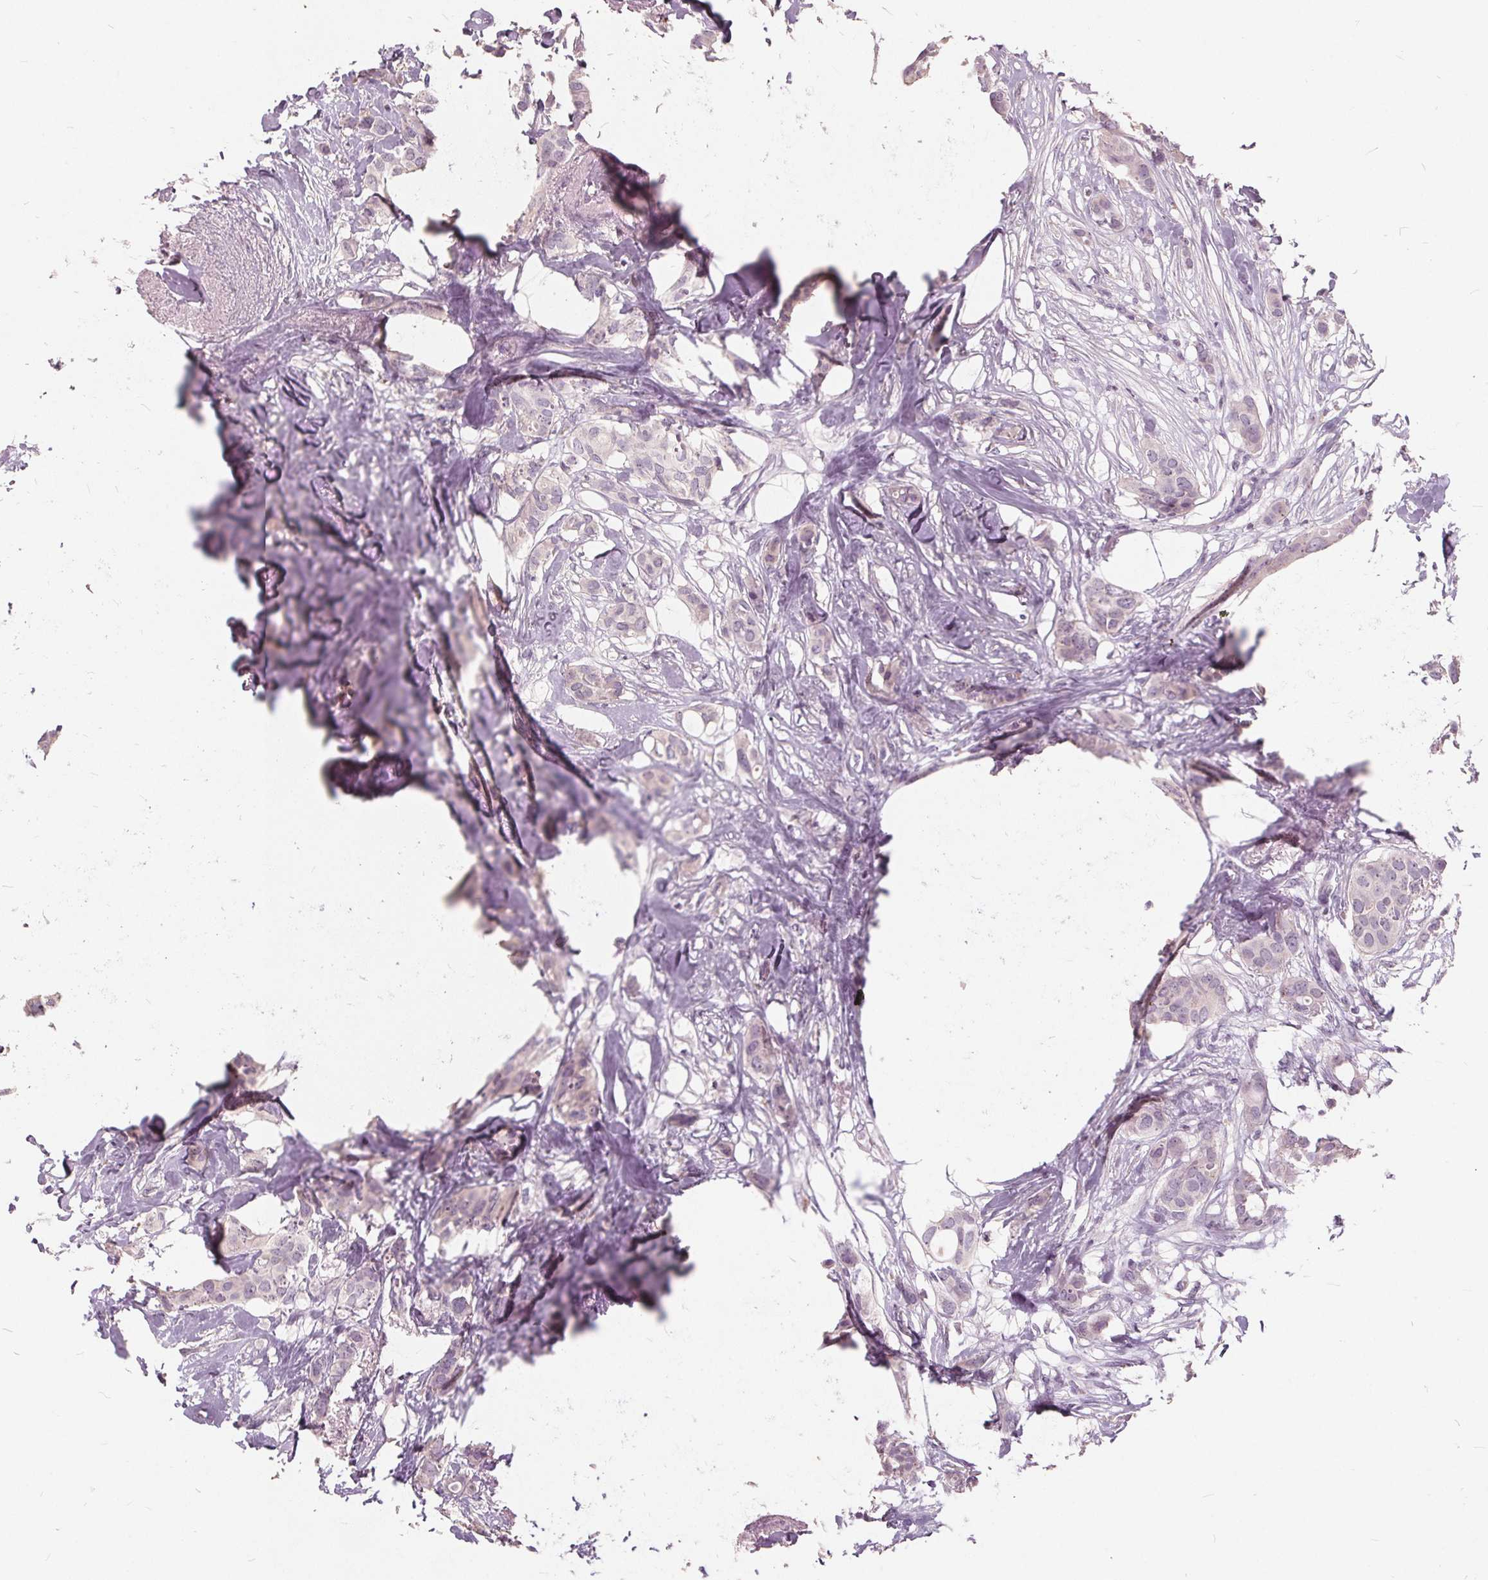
{"staining": {"intensity": "negative", "quantity": "none", "location": "none"}, "tissue": "breast cancer", "cell_type": "Tumor cells", "image_type": "cancer", "snomed": [{"axis": "morphology", "description": "Duct carcinoma"}, {"axis": "topography", "description": "Breast"}], "caption": "Tumor cells are negative for protein expression in human breast invasive ductal carcinoma.", "gene": "PLA2G2E", "patient": {"sex": "female", "age": 62}}